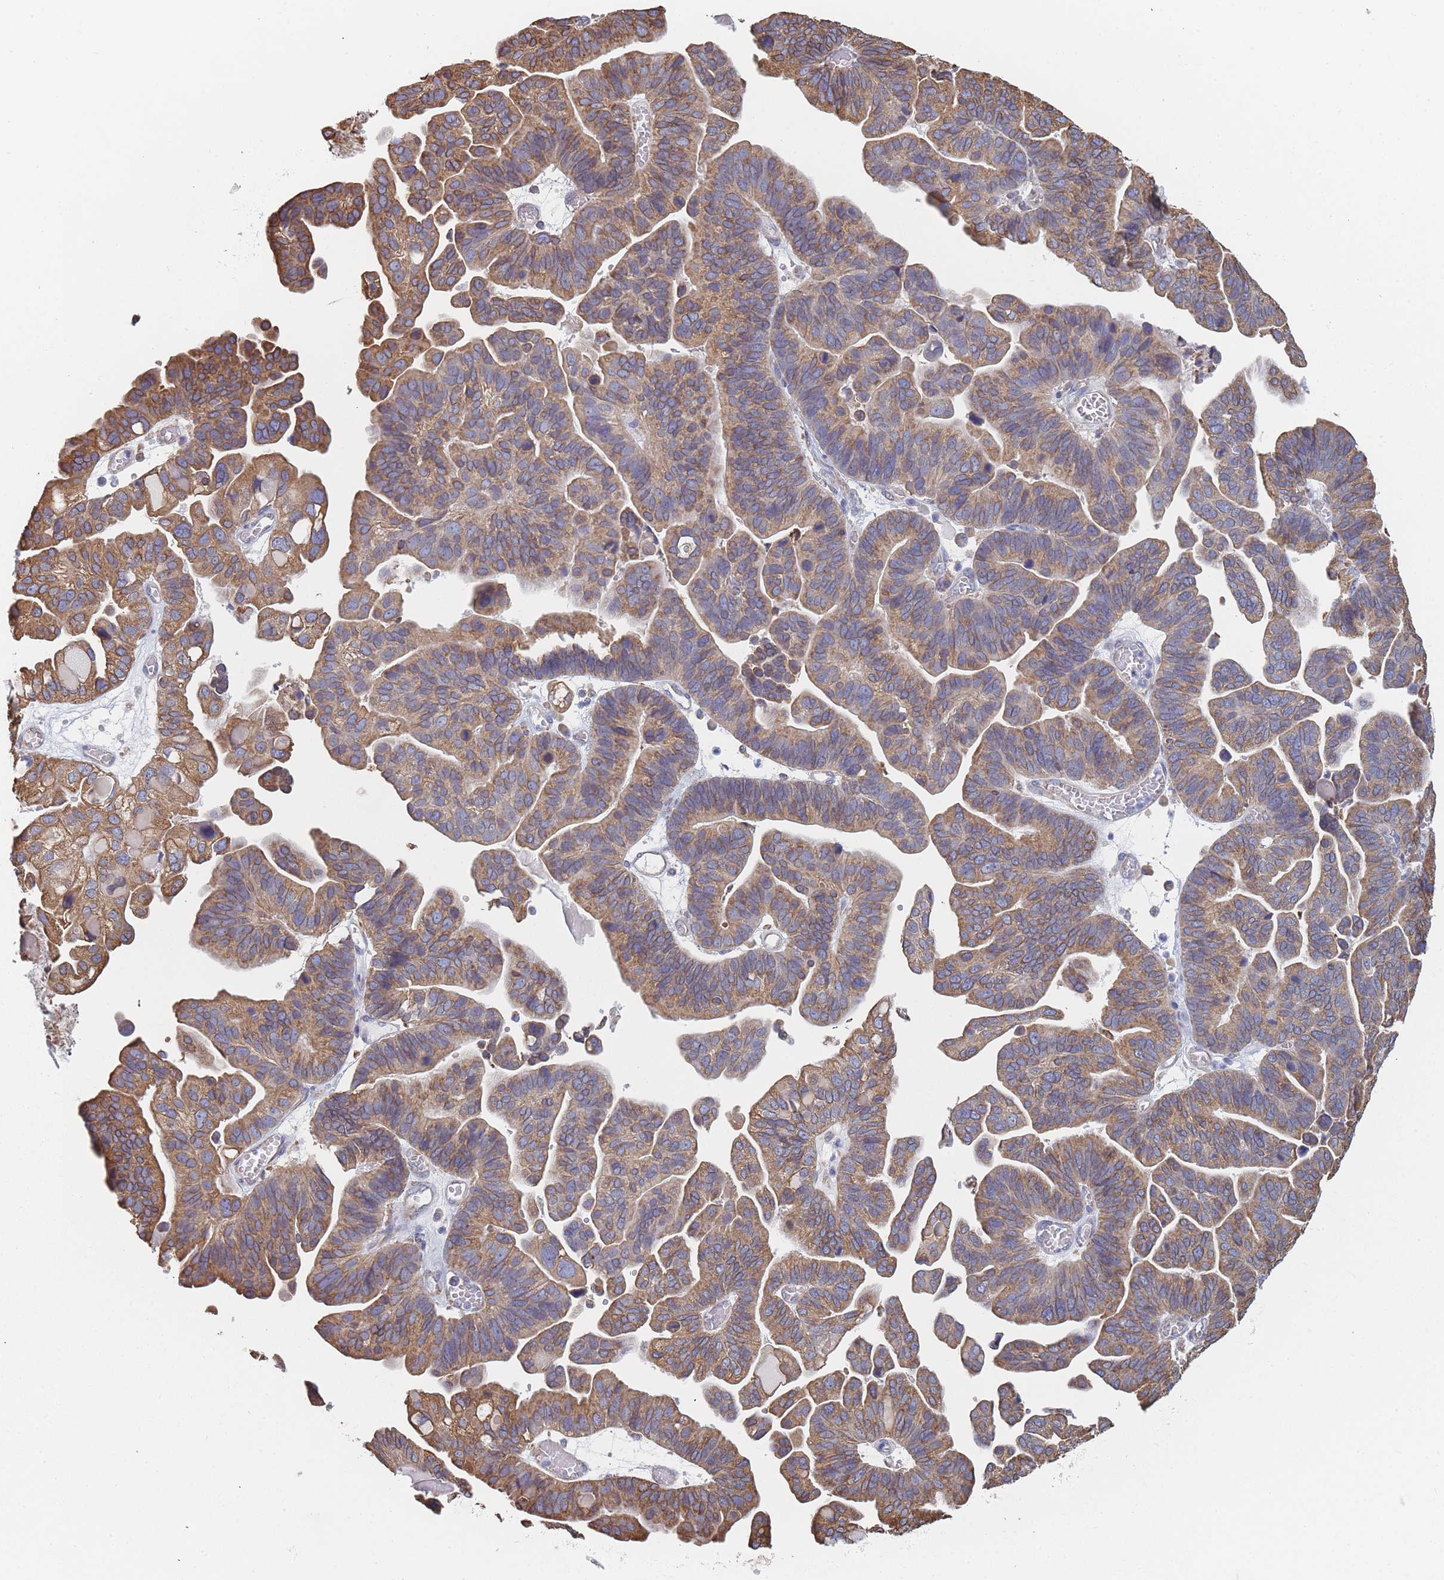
{"staining": {"intensity": "moderate", "quantity": ">75%", "location": "cytoplasmic/membranous"}, "tissue": "ovarian cancer", "cell_type": "Tumor cells", "image_type": "cancer", "snomed": [{"axis": "morphology", "description": "Cystadenocarcinoma, serous, NOS"}, {"axis": "topography", "description": "Ovary"}], "caption": "IHC of human ovarian serous cystadenocarcinoma displays medium levels of moderate cytoplasmic/membranous staining in about >75% of tumor cells.", "gene": "OR7C2", "patient": {"sex": "female", "age": 56}}